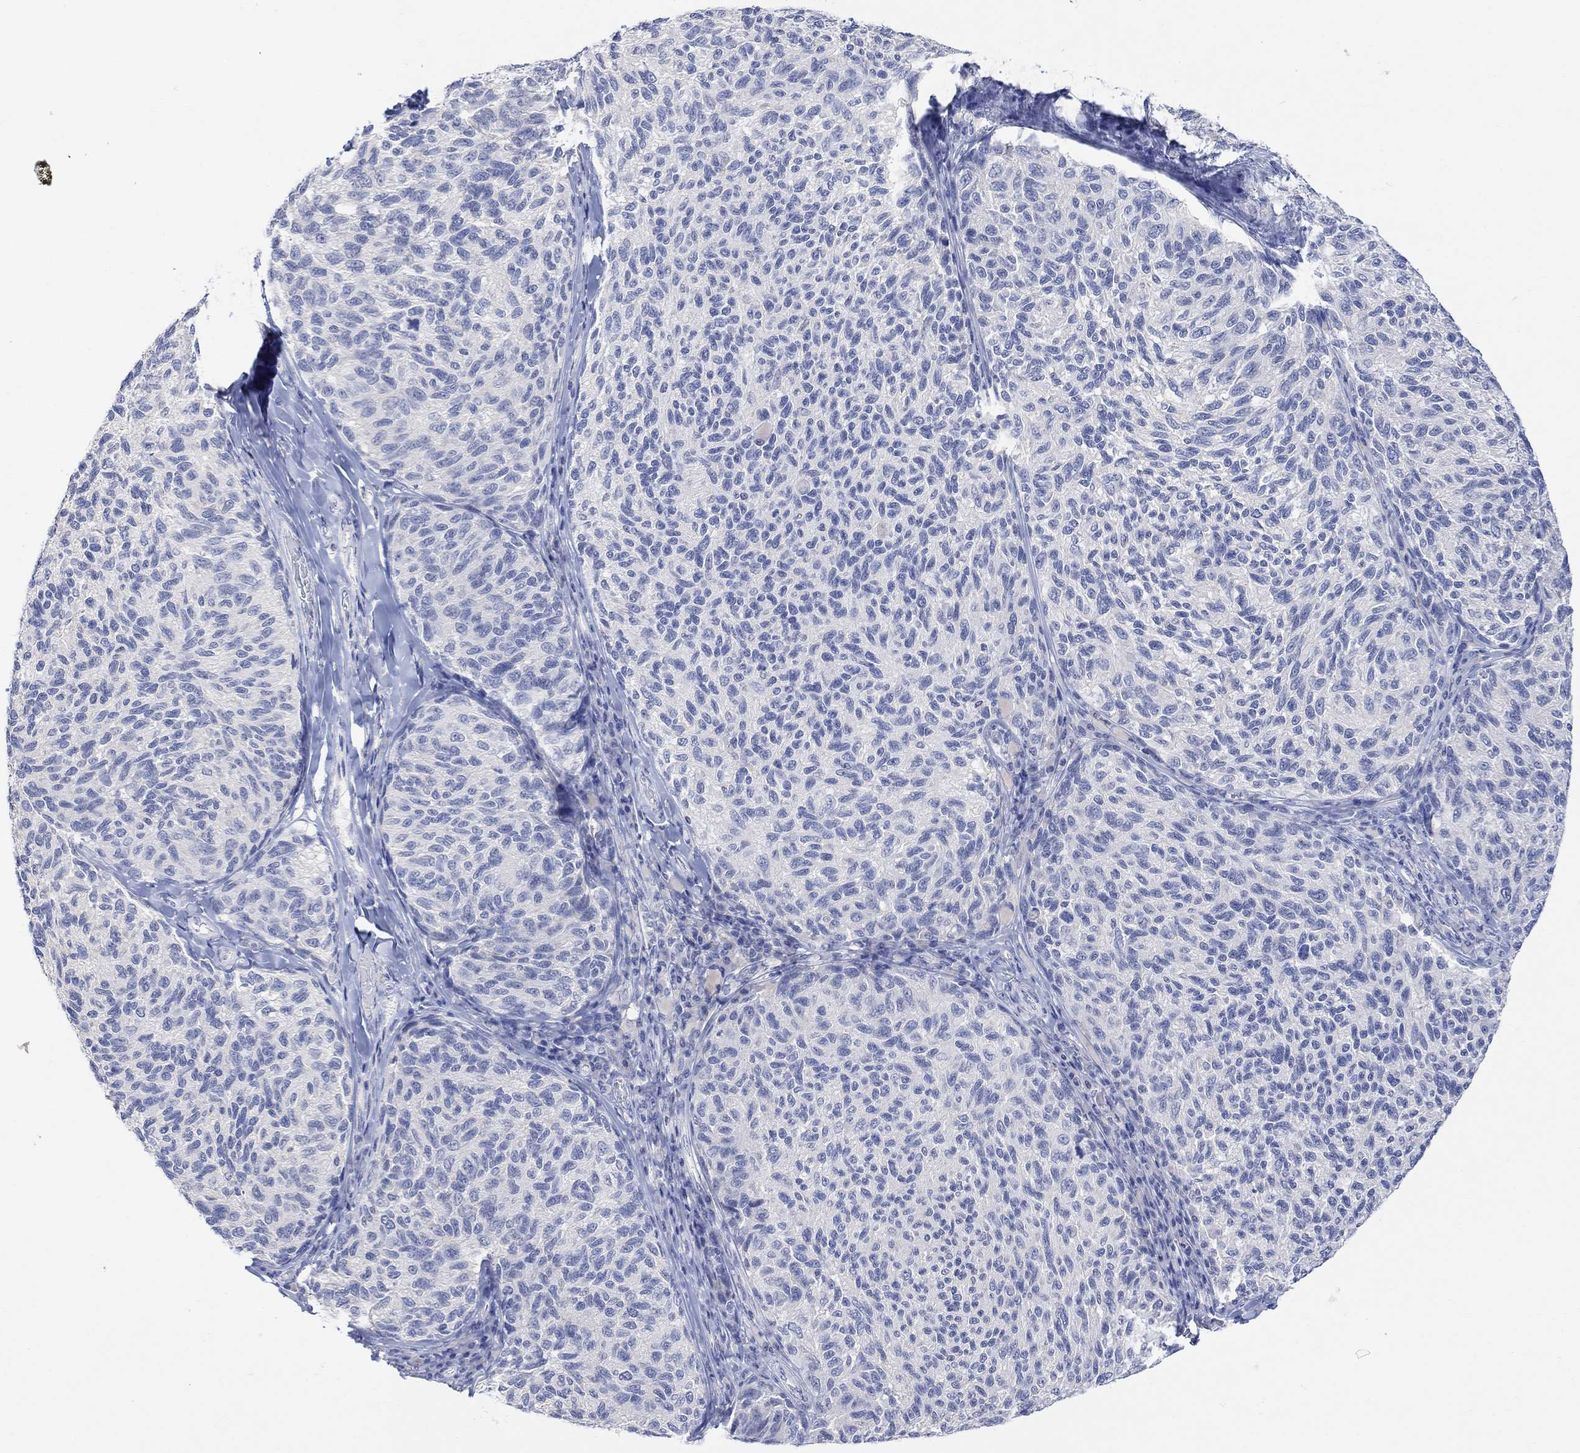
{"staining": {"intensity": "negative", "quantity": "none", "location": "none"}, "tissue": "melanoma", "cell_type": "Tumor cells", "image_type": "cancer", "snomed": [{"axis": "morphology", "description": "Malignant melanoma, NOS"}, {"axis": "topography", "description": "Skin"}], "caption": "Malignant melanoma was stained to show a protein in brown. There is no significant staining in tumor cells.", "gene": "FBP2", "patient": {"sex": "female", "age": 73}}